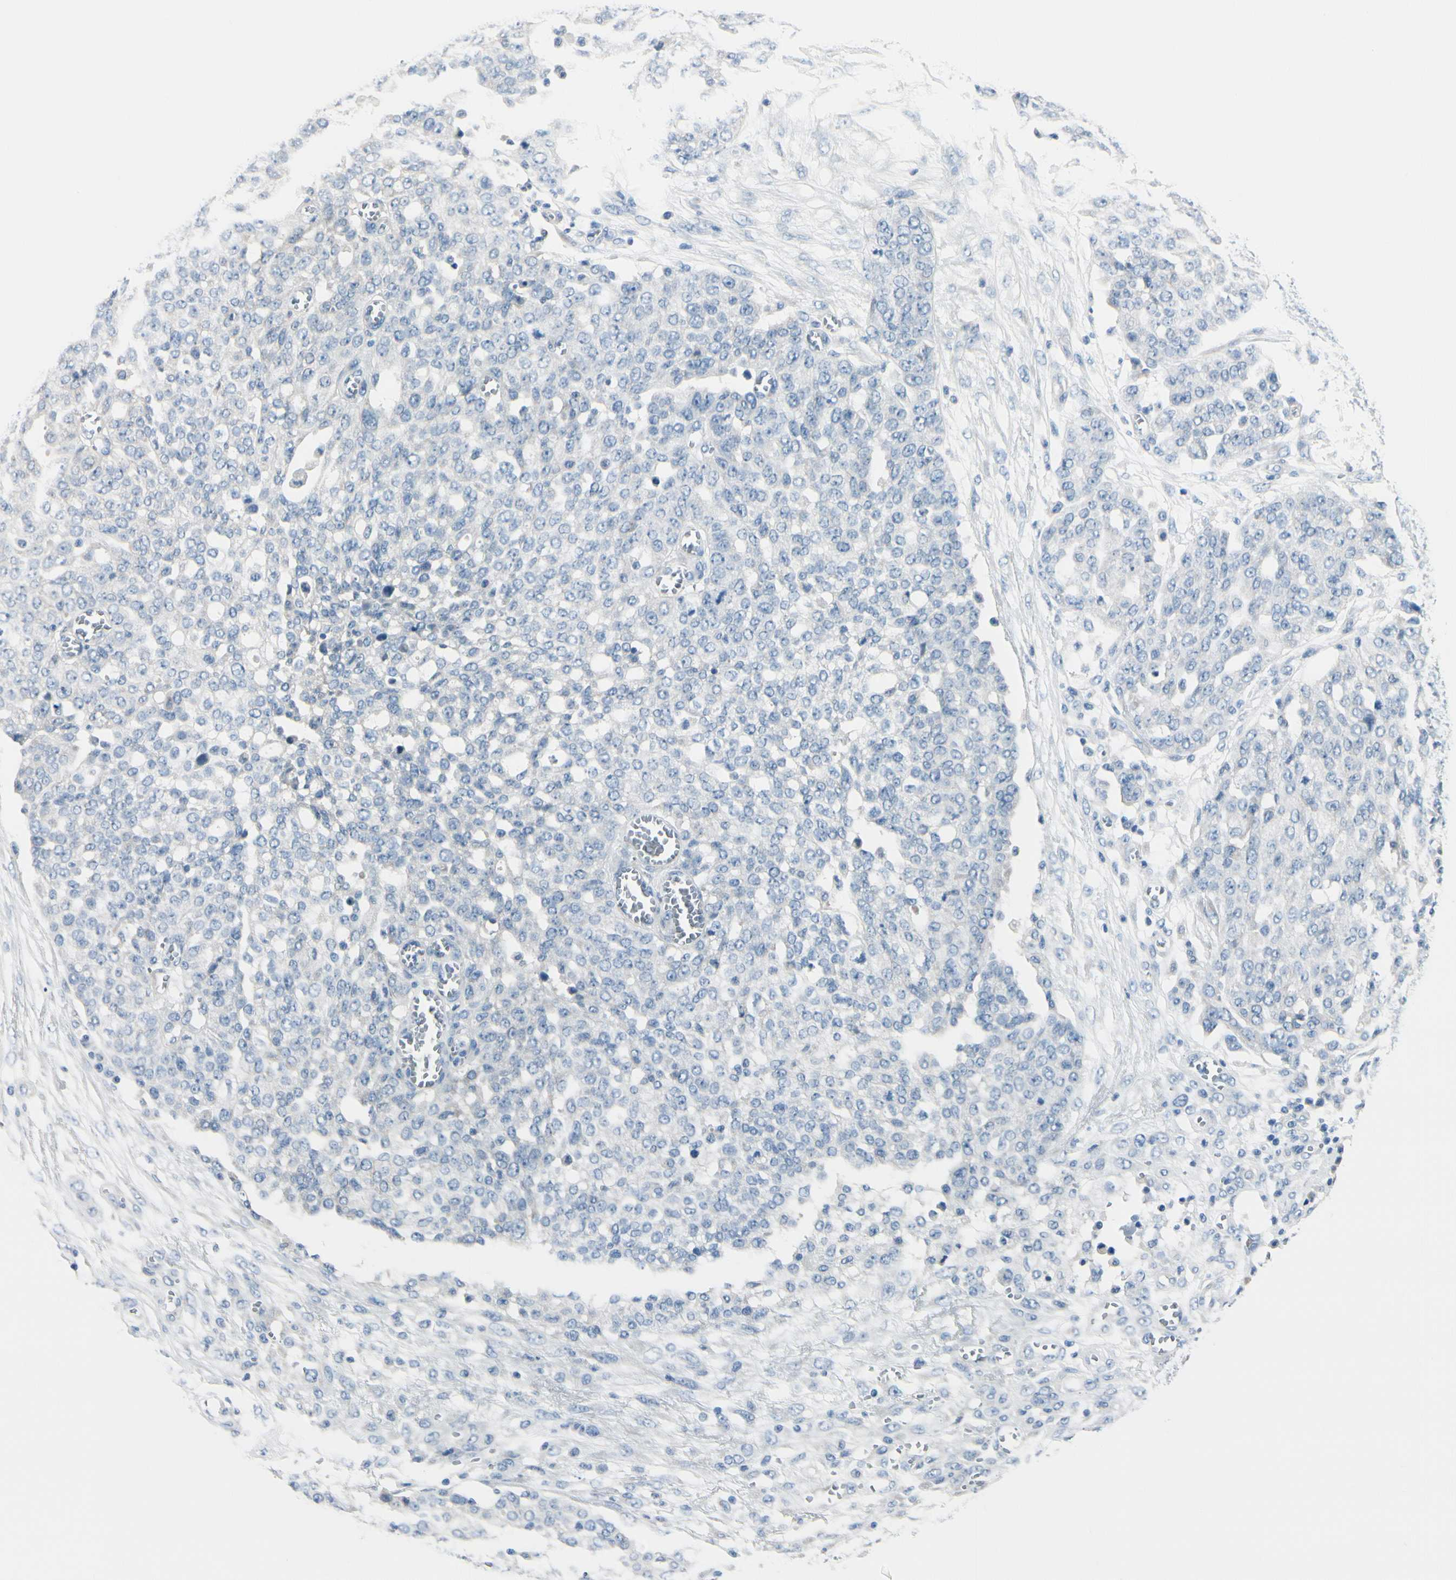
{"staining": {"intensity": "negative", "quantity": "none", "location": "none"}, "tissue": "ovarian cancer", "cell_type": "Tumor cells", "image_type": "cancer", "snomed": [{"axis": "morphology", "description": "Cystadenocarcinoma, serous, NOS"}, {"axis": "topography", "description": "Soft tissue"}, {"axis": "topography", "description": "Ovary"}], "caption": "High power microscopy micrograph of an immunohistochemistry histopathology image of ovarian serous cystadenocarcinoma, revealing no significant positivity in tumor cells.", "gene": "PEBP1", "patient": {"sex": "female", "age": 57}}